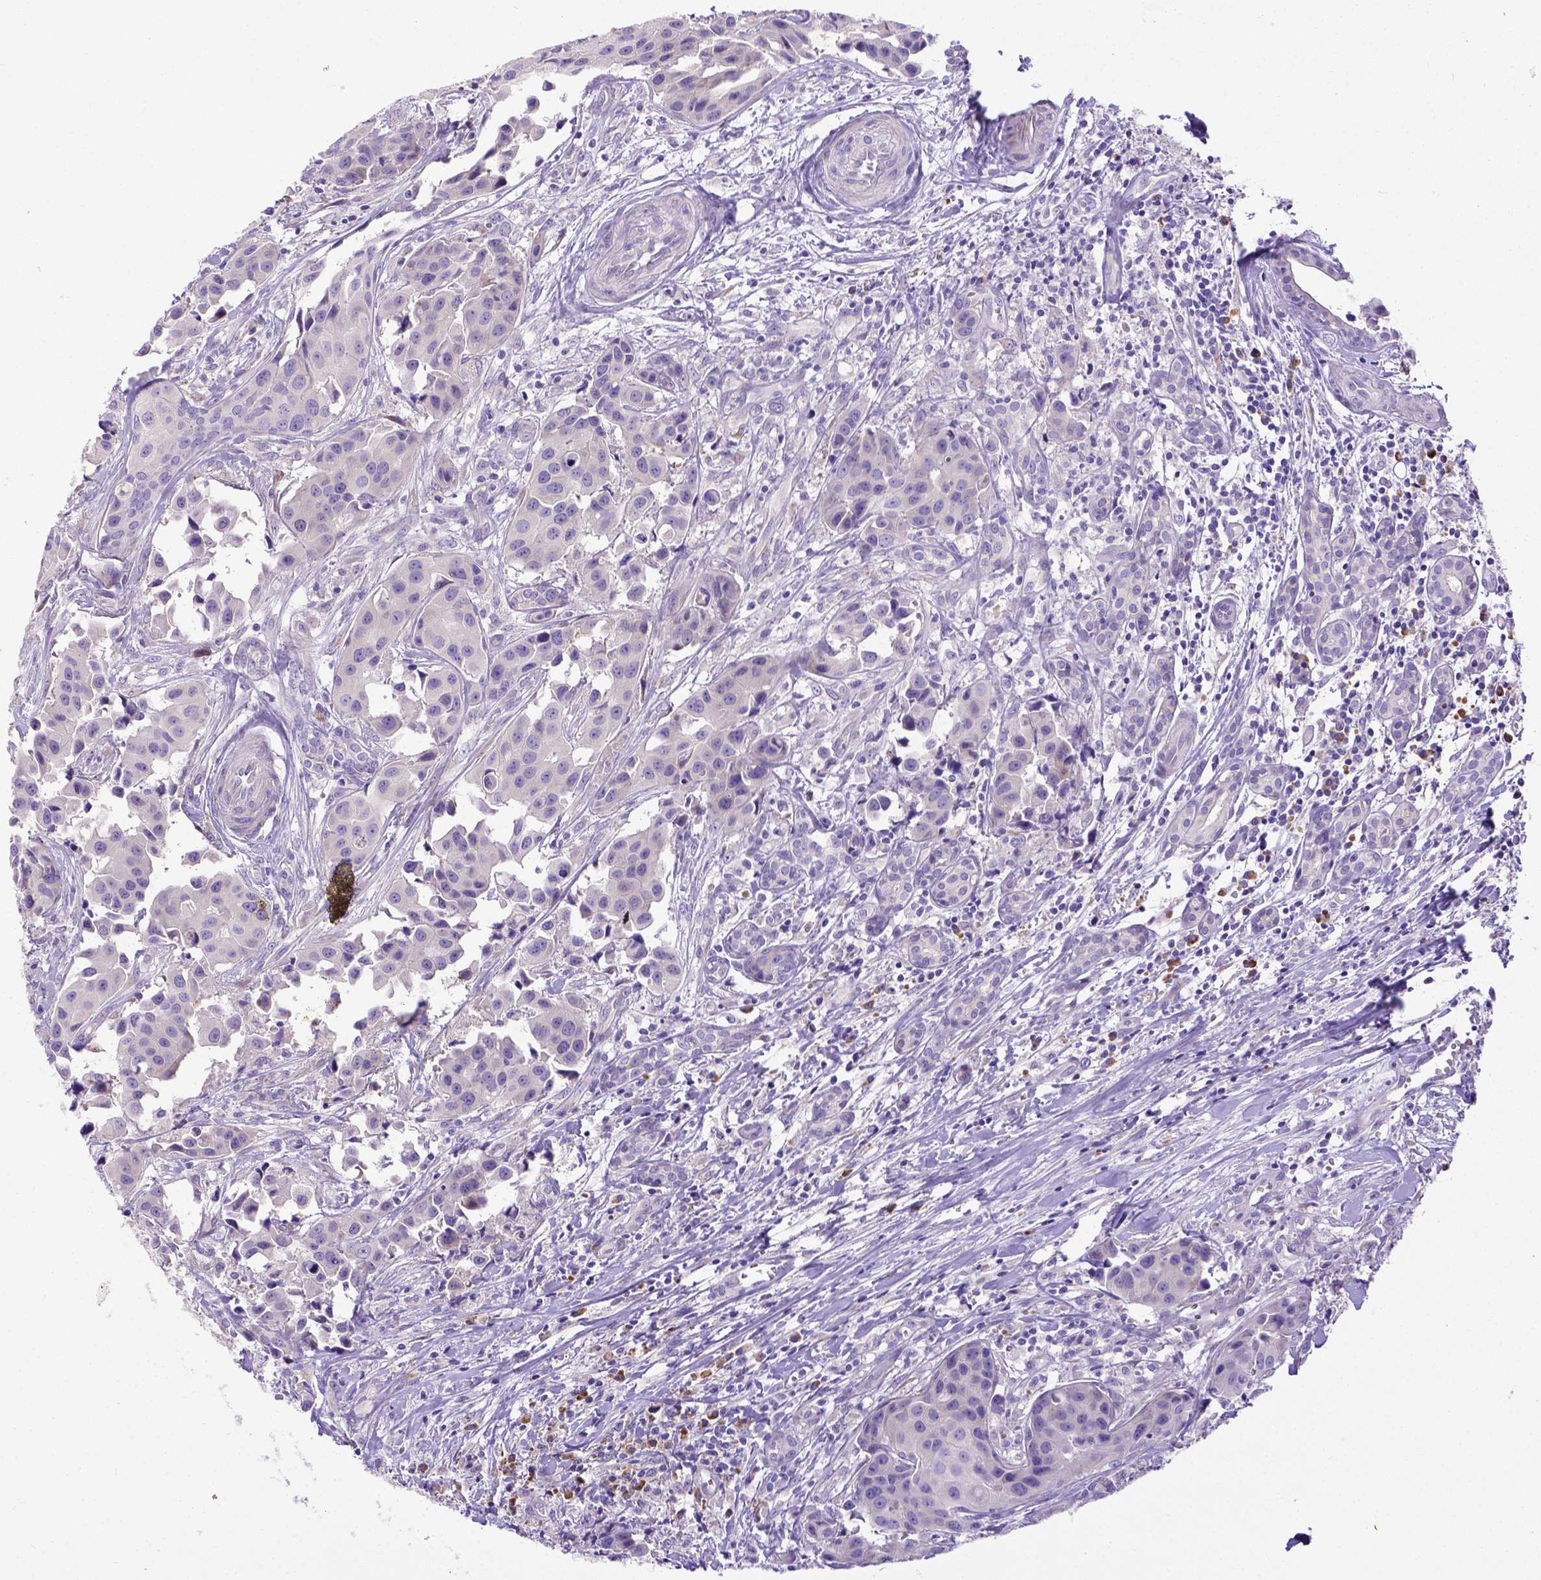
{"staining": {"intensity": "negative", "quantity": "none", "location": "none"}, "tissue": "head and neck cancer", "cell_type": "Tumor cells", "image_type": "cancer", "snomed": [{"axis": "morphology", "description": "Adenocarcinoma, NOS"}, {"axis": "topography", "description": "Head-Neck"}], "caption": "High magnification brightfield microscopy of head and neck cancer stained with DAB (3,3'-diaminobenzidine) (brown) and counterstained with hematoxylin (blue): tumor cells show no significant staining.", "gene": "CFAP300", "patient": {"sex": "male", "age": 76}}